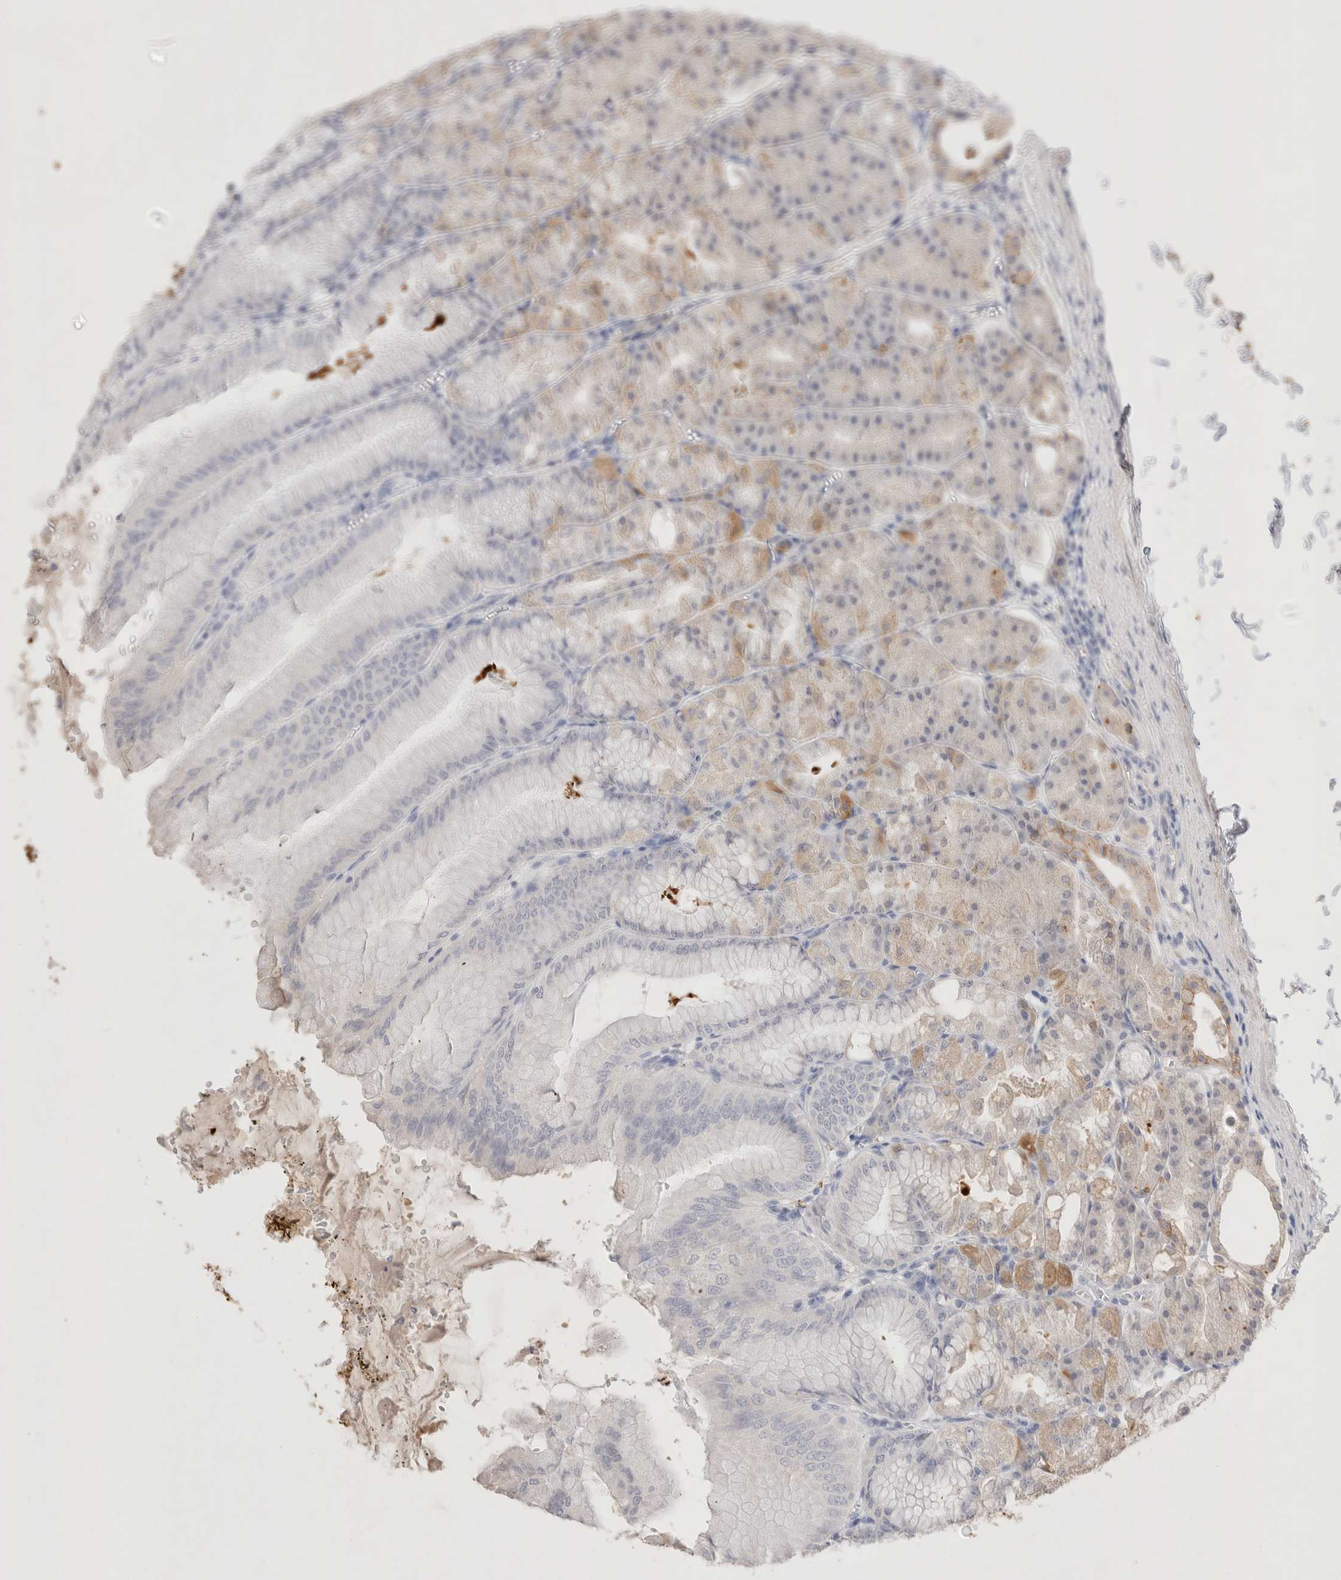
{"staining": {"intensity": "strong", "quantity": "<25%", "location": "cytoplasmic/membranous"}, "tissue": "stomach", "cell_type": "Glandular cells", "image_type": "normal", "snomed": [{"axis": "morphology", "description": "Normal tissue, NOS"}, {"axis": "topography", "description": "Stomach, lower"}], "caption": "Immunohistochemical staining of benign stomach shows <25% levels of strong cytoplasmic/membranous protein expression in about <25% of glandular cells.", "gene": "EPCAM", "patient": {"sex": "male", "age": 71}}